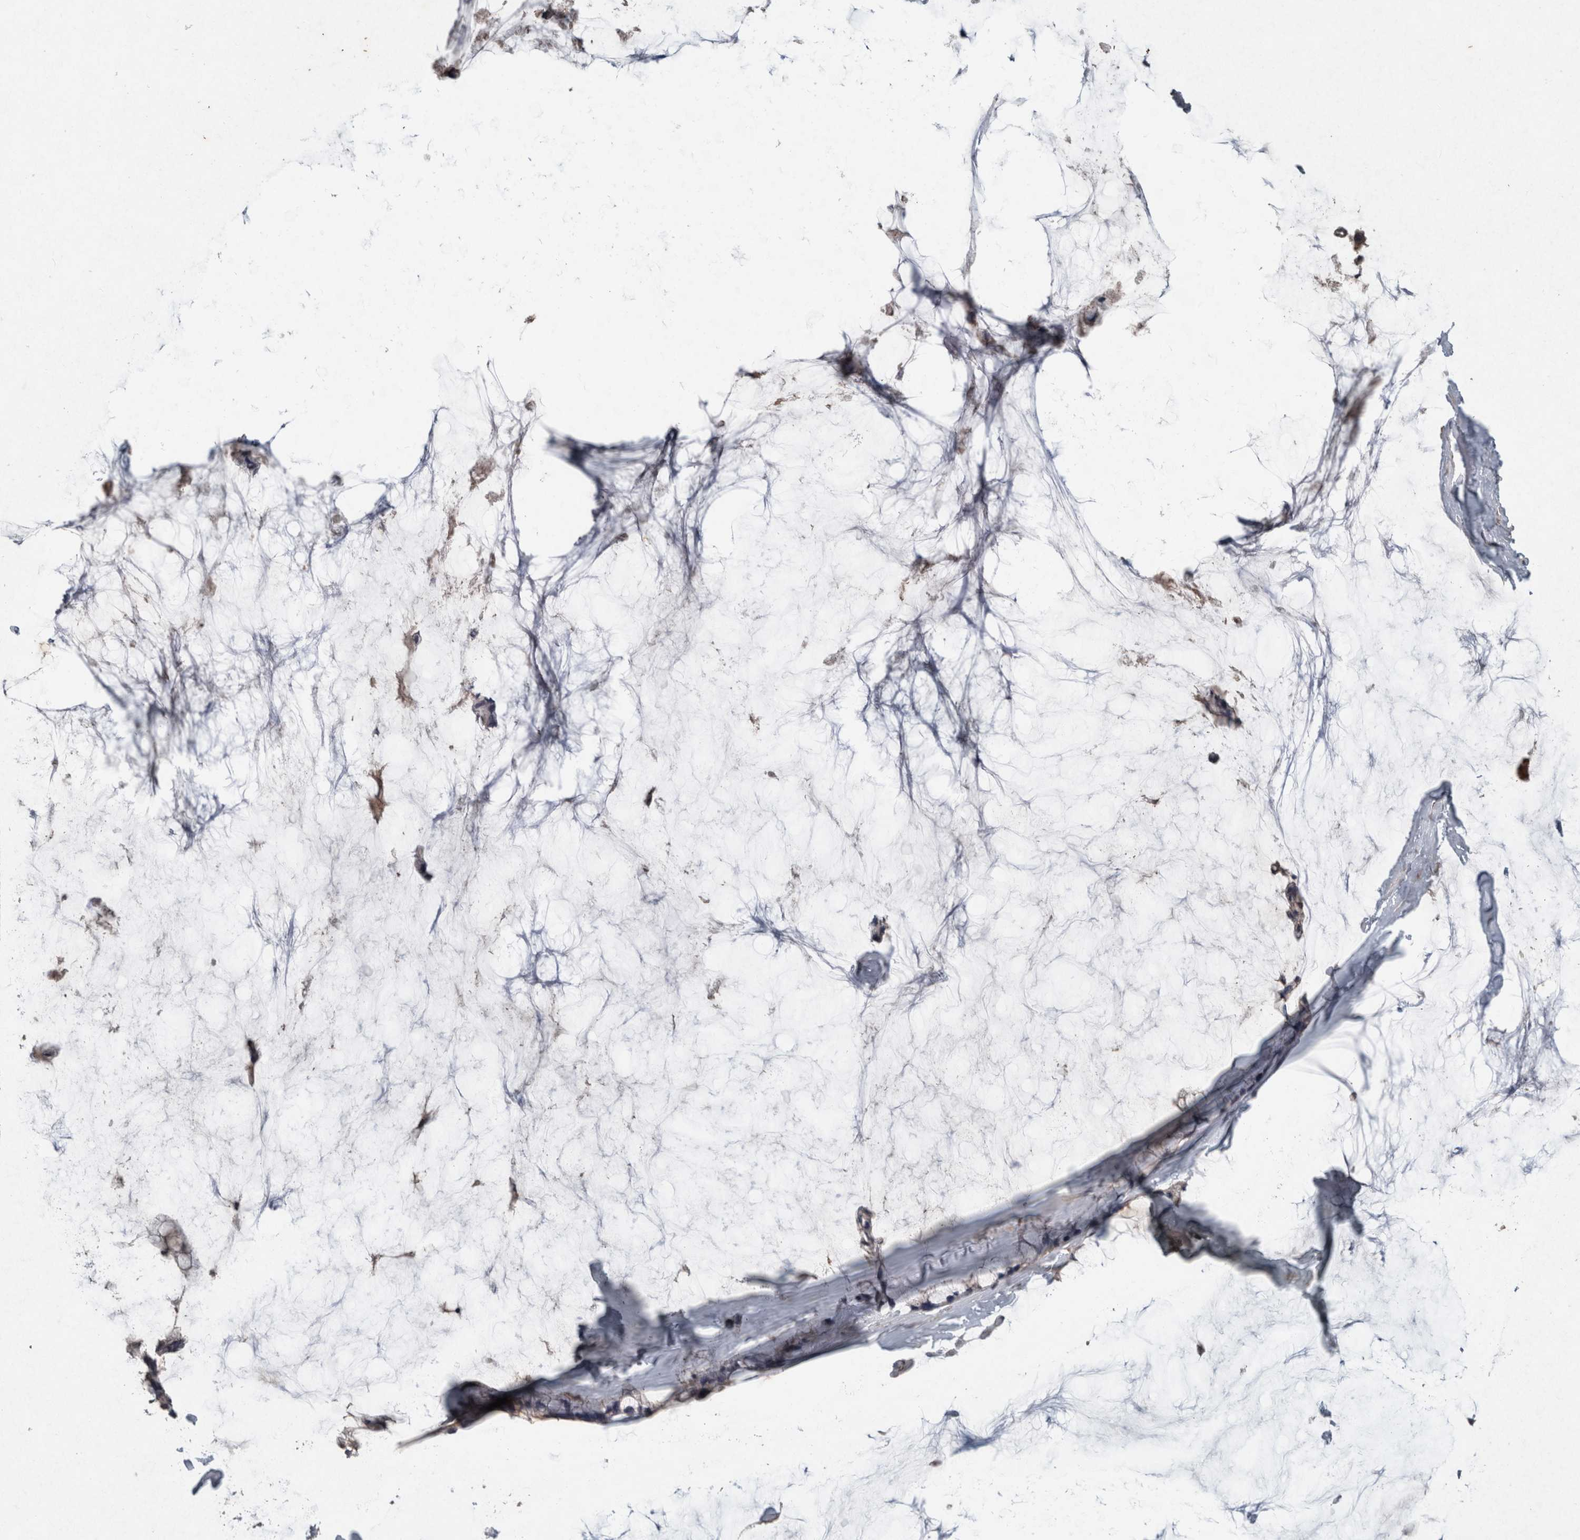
{"staining": {"intensity": "negative", "quantity": "none", "location": "none"}, "tissue": "ovarian cancer", "cell_type": "Tumor cells", "image_type": "cancer", "snomed": [{"axis": "morphology", "description": "Cystadenocarcinoma, mucinous, NOS"}, {"axis": "topography", "description": "Ovary"}], "caption": "The image reveals no significant positivity in tumor cells of ovarian cancer (mucinous cystadenocarcinoma). (DAB immunohistochemistry (IHC) visualized using brightfield microscopy, high magnification).", "gene": "FGFRL1", "patient": {"sex": "female", "age": 39}}